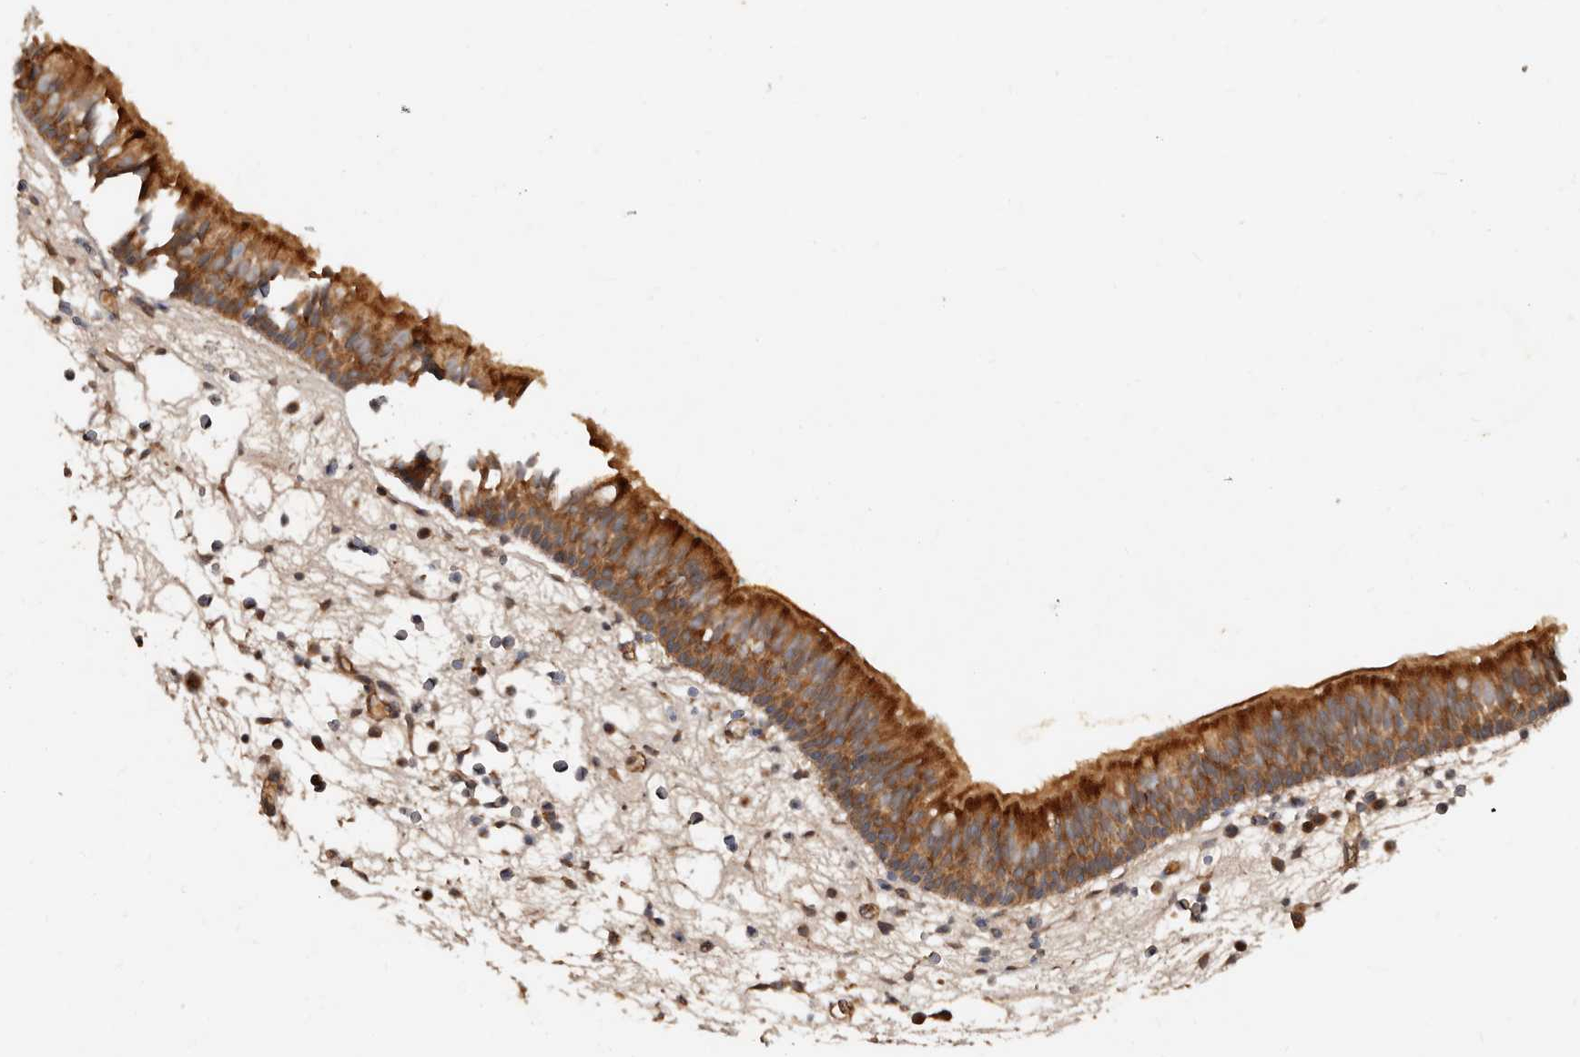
{"staining": {"intensity": "strong", "quantity": ">75%", "location": "cytoplasmic/membranous"}, "tissue": "nasopharynx", "cell_type": "Respiratory epithelial cells", "image_type": "normal", "snomed": [{"axis": "morphology", "description": "Normal tissue, NOS"}, {"axis": "morphology", "description": "Inflammation, NOS"}, {"axis": "morphology", "description": "Malignant melanoma, Metastatic site"}, {"axis": "topography", "description": "Nasopharynx"}], "caption": "IHC (DAB) staining of unremarkable human nasopharynx demonstrates strong cytoplasmic/membranous protein staining in approximately >75% of respiratory epithelial cells.", "gene": "DENND11", "patient": {"sex": "male", "age": 70}}